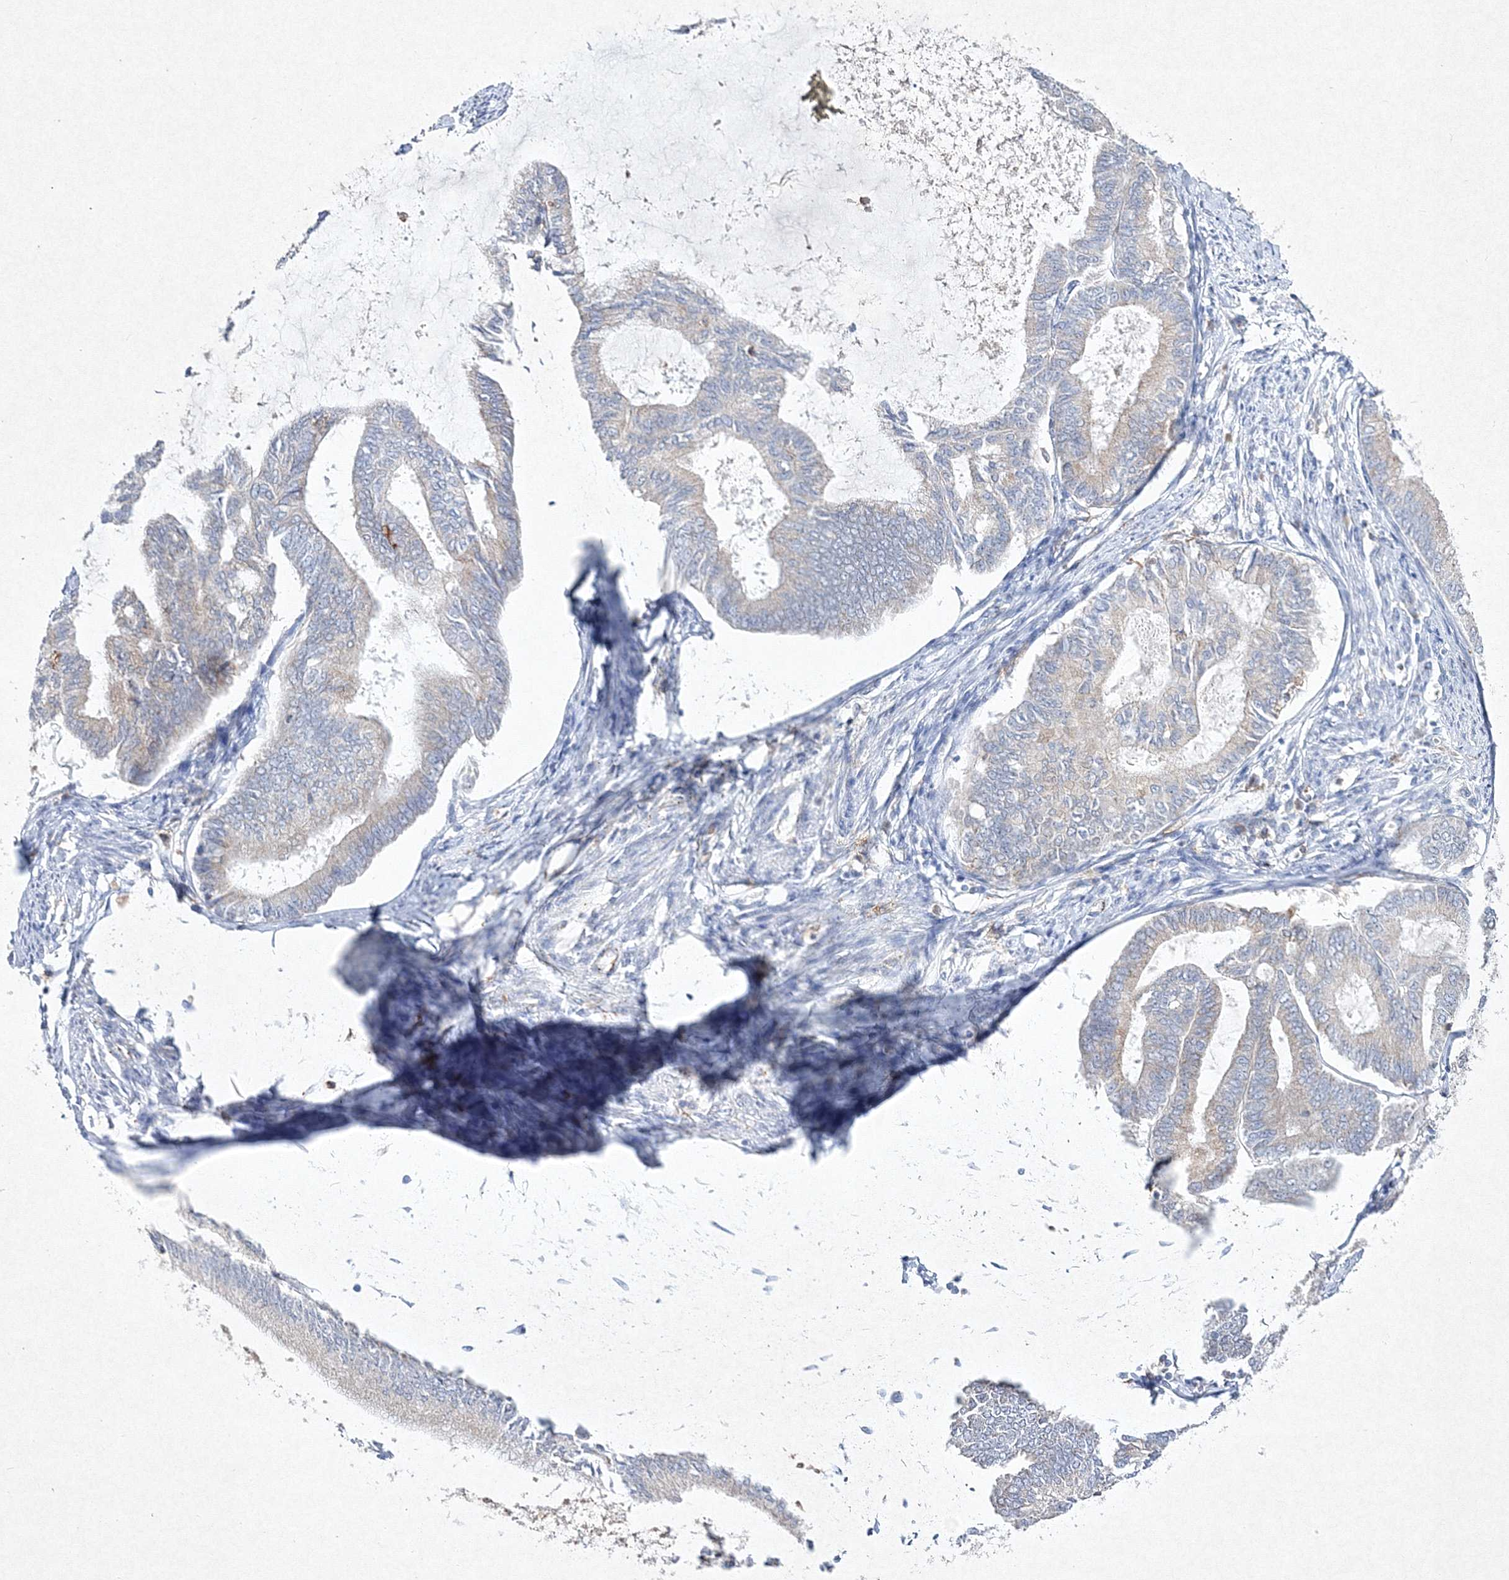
{"staining": {"intensity": "negative", "quantity": "none", "location": "none"}, "tissue": "endometrial cancer", "cell_type": "Tumor cells", "image_type": "cancer", "snomed": [{"axis": "morphology", "description": "Adenocarcinoma, NOS"}, {"axis": "topography", "description": "Endometrium"}], "caption": "Protein analysis of endometrial adenocarcinoma reveals no significant positivity in tumor cells. (Immunohistochemistry (ihc), brightfield microscopy, high magnification).", "gene": "HCST", "patient": {"sex": "female", "age": 86}}